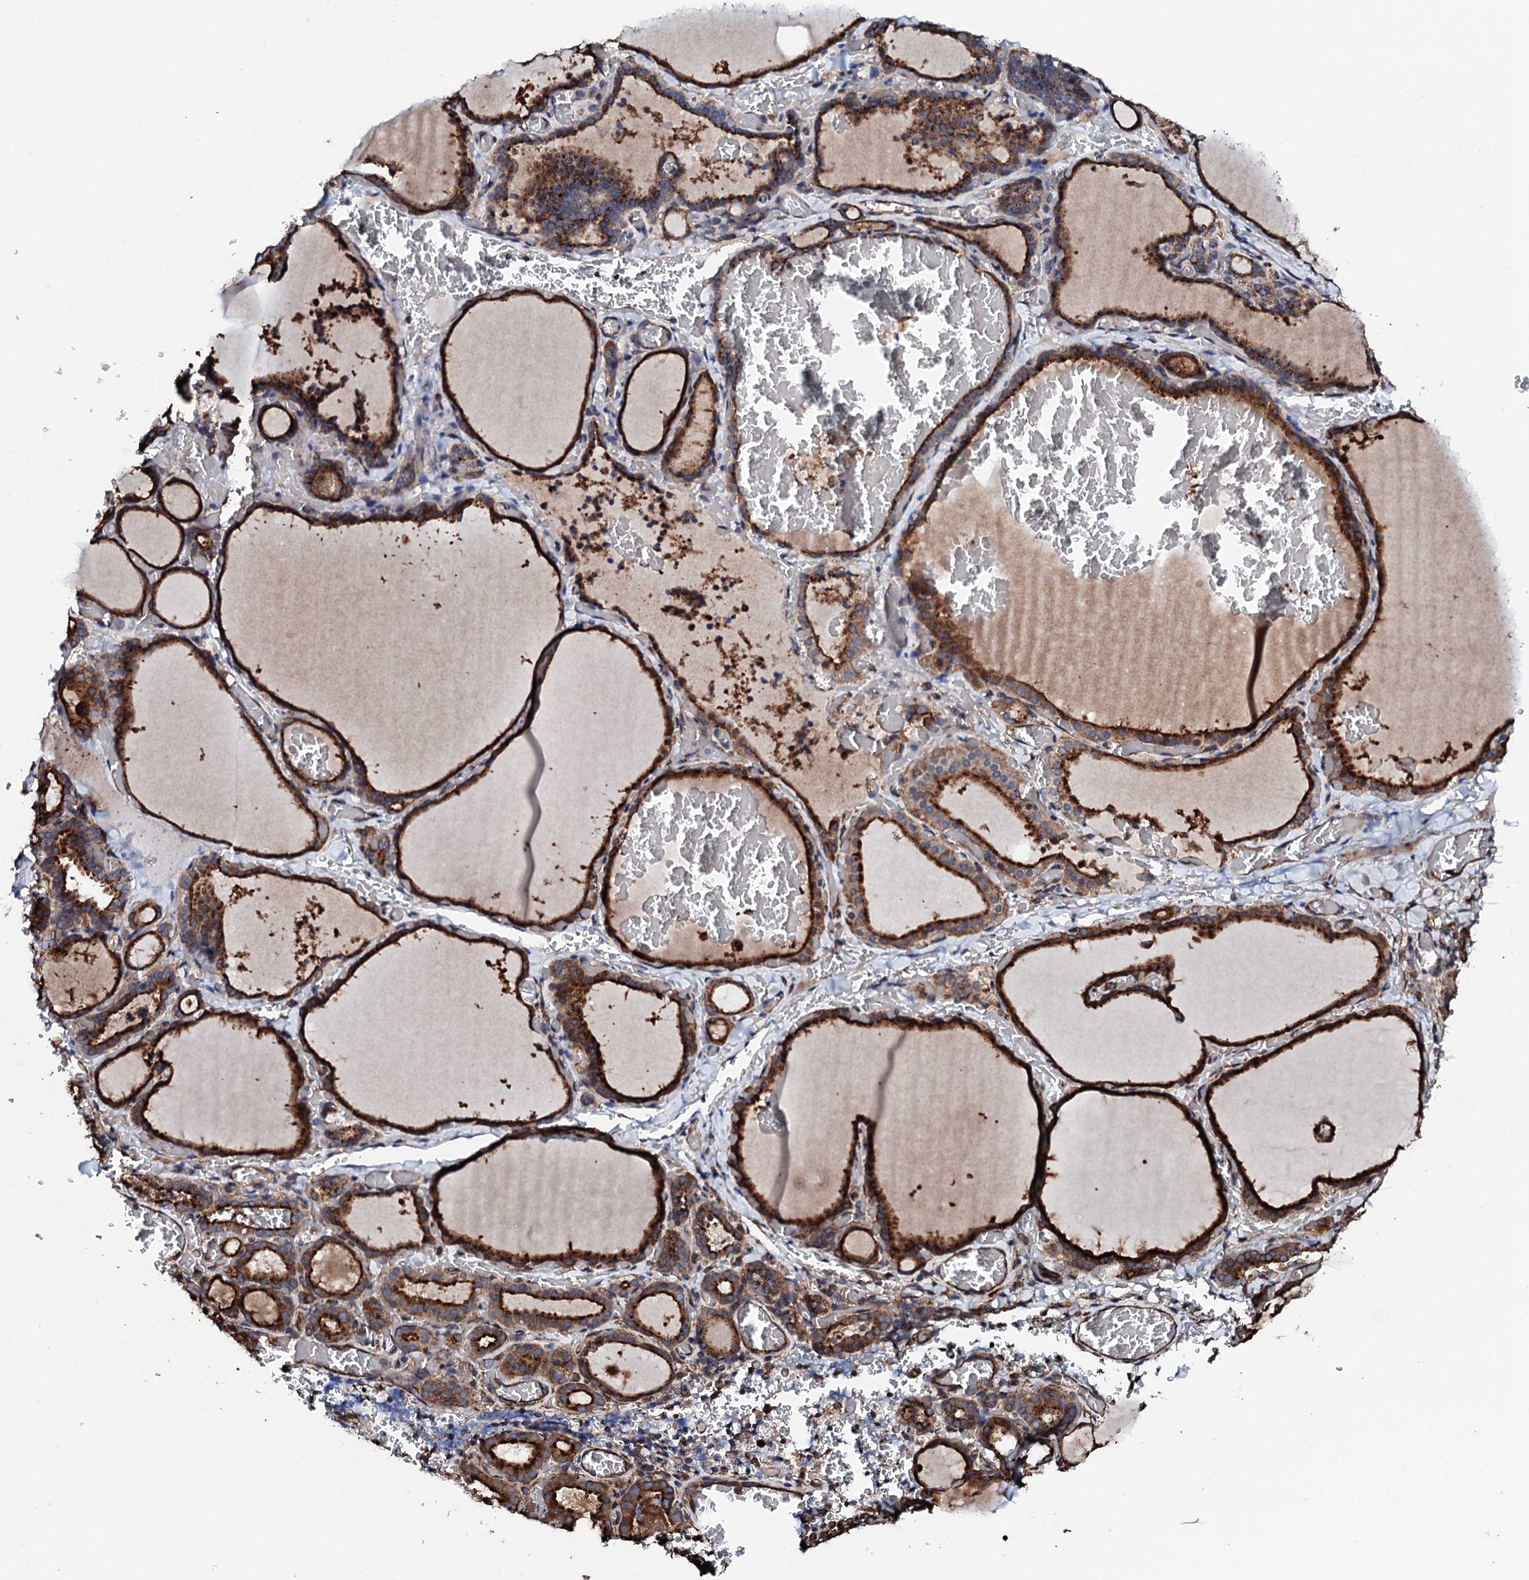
{"staining": {"intensity": "strong", "quantity": ">75%", "location": "cytoplasmic/membranous"}, "tissue": "thyroid gland", "cell_type": "Glandular cells", "image_type": "normal", "snomed": [{"axis": "morphology", "description": "Normal tissue, NOS"}, {"axis": "topography", "description": "Thyroid gland"}], "caption": "Thyroid gland stained with immunohistochemistry (IHC) exhibits strong cytoplasmic/membranous expression in about >75% of glandular cells.", "gene": "CKAP5", "patient": {"sex": "female", "age": 39}}